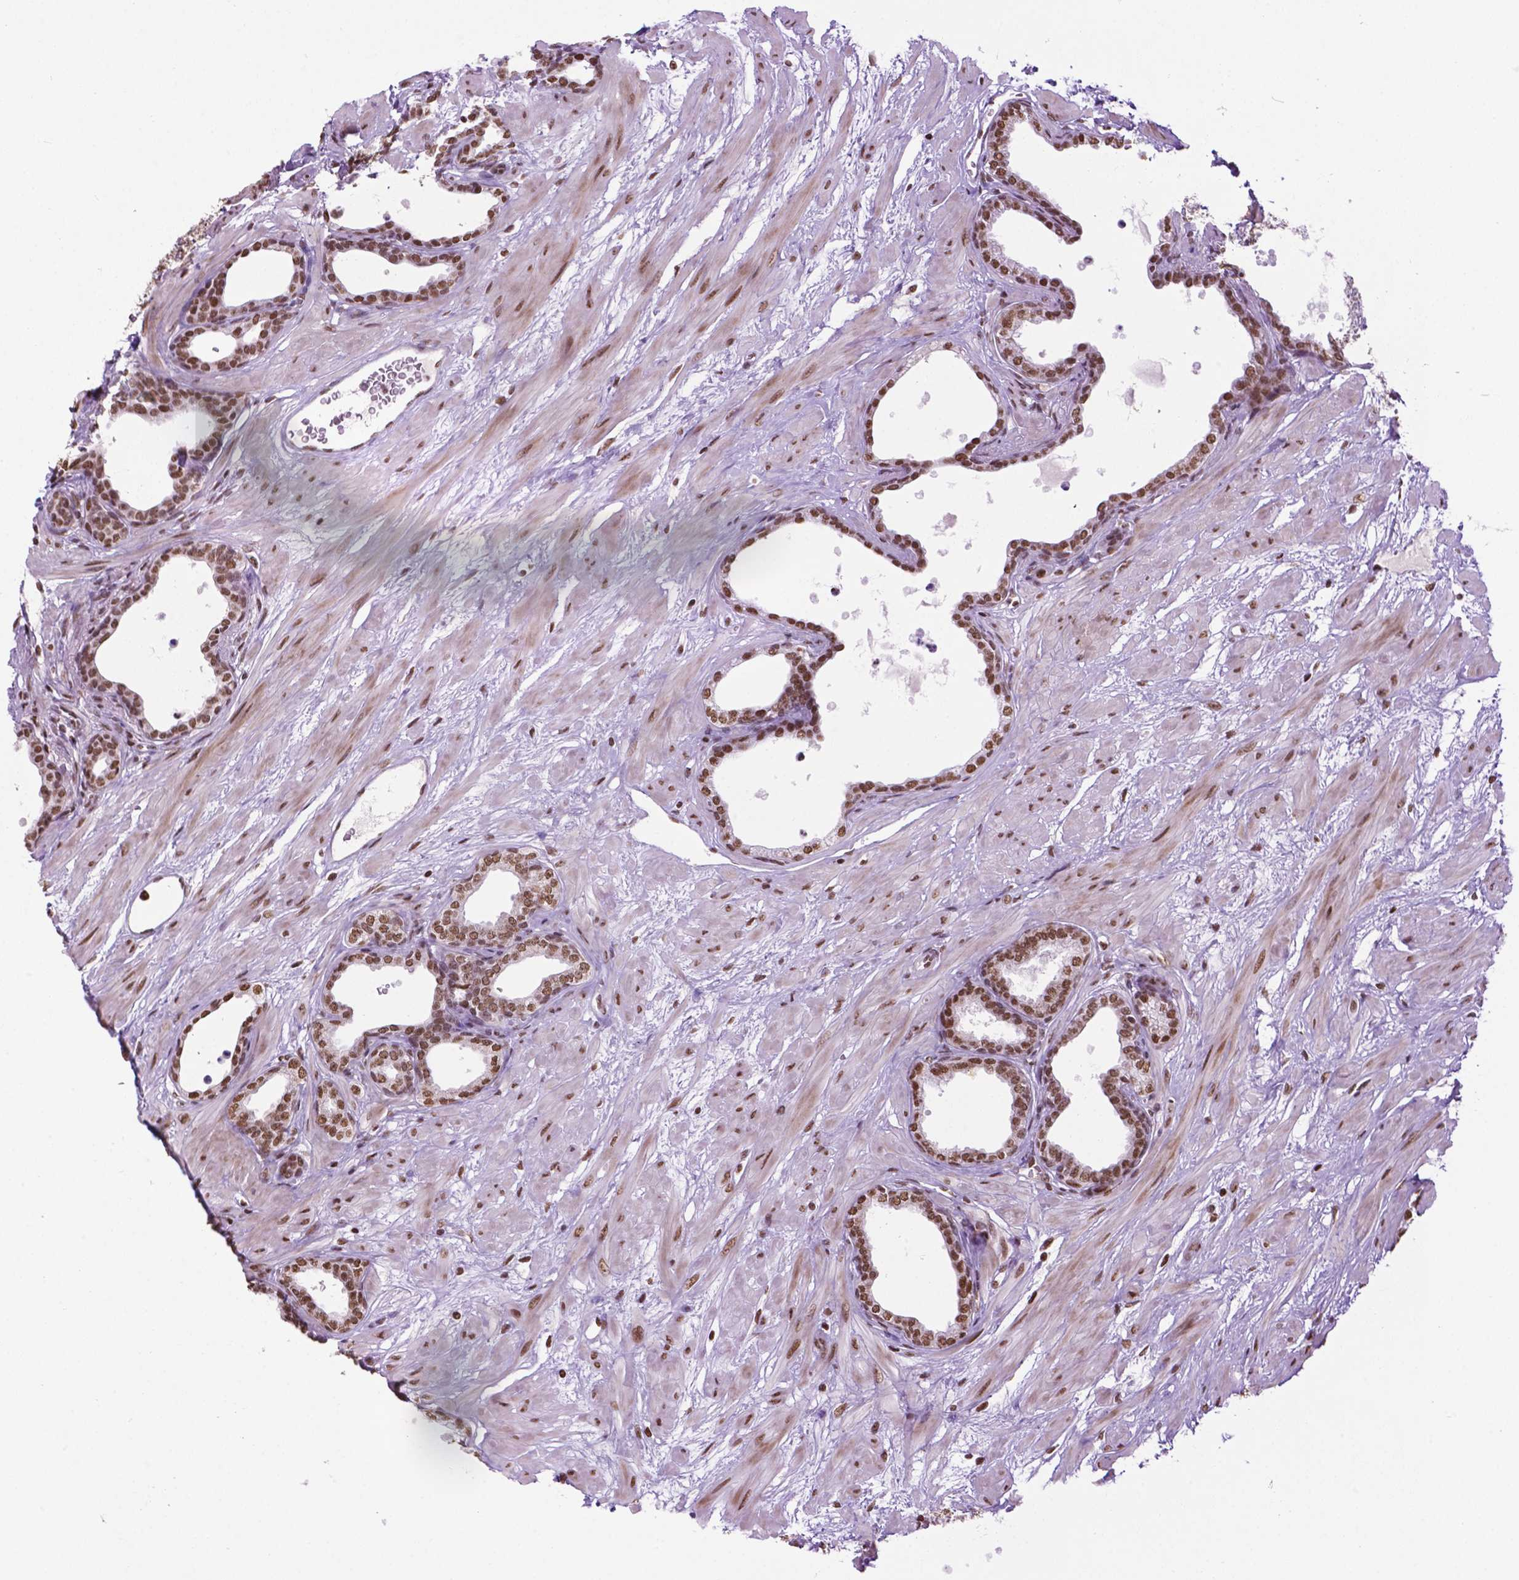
{"staining": {"intensity": "strong", "quantity": ">75%", "location": "nuclear"}, "tissue": "prostate", "cell_type": "Glandular cells", "image_type": "normal", "snomed": [{"axis": "morphology", "description": "Normal tissue, NOS"}, {"axis": "topography", "description": "Prostate"}], "caption": "Protein expression analysis of unremarkable human prostate reveals strong nuclear positivity in about >75% of glandular cells.", "gene": "COL23A1", "patient": {"sex": "male", "age": 37}}